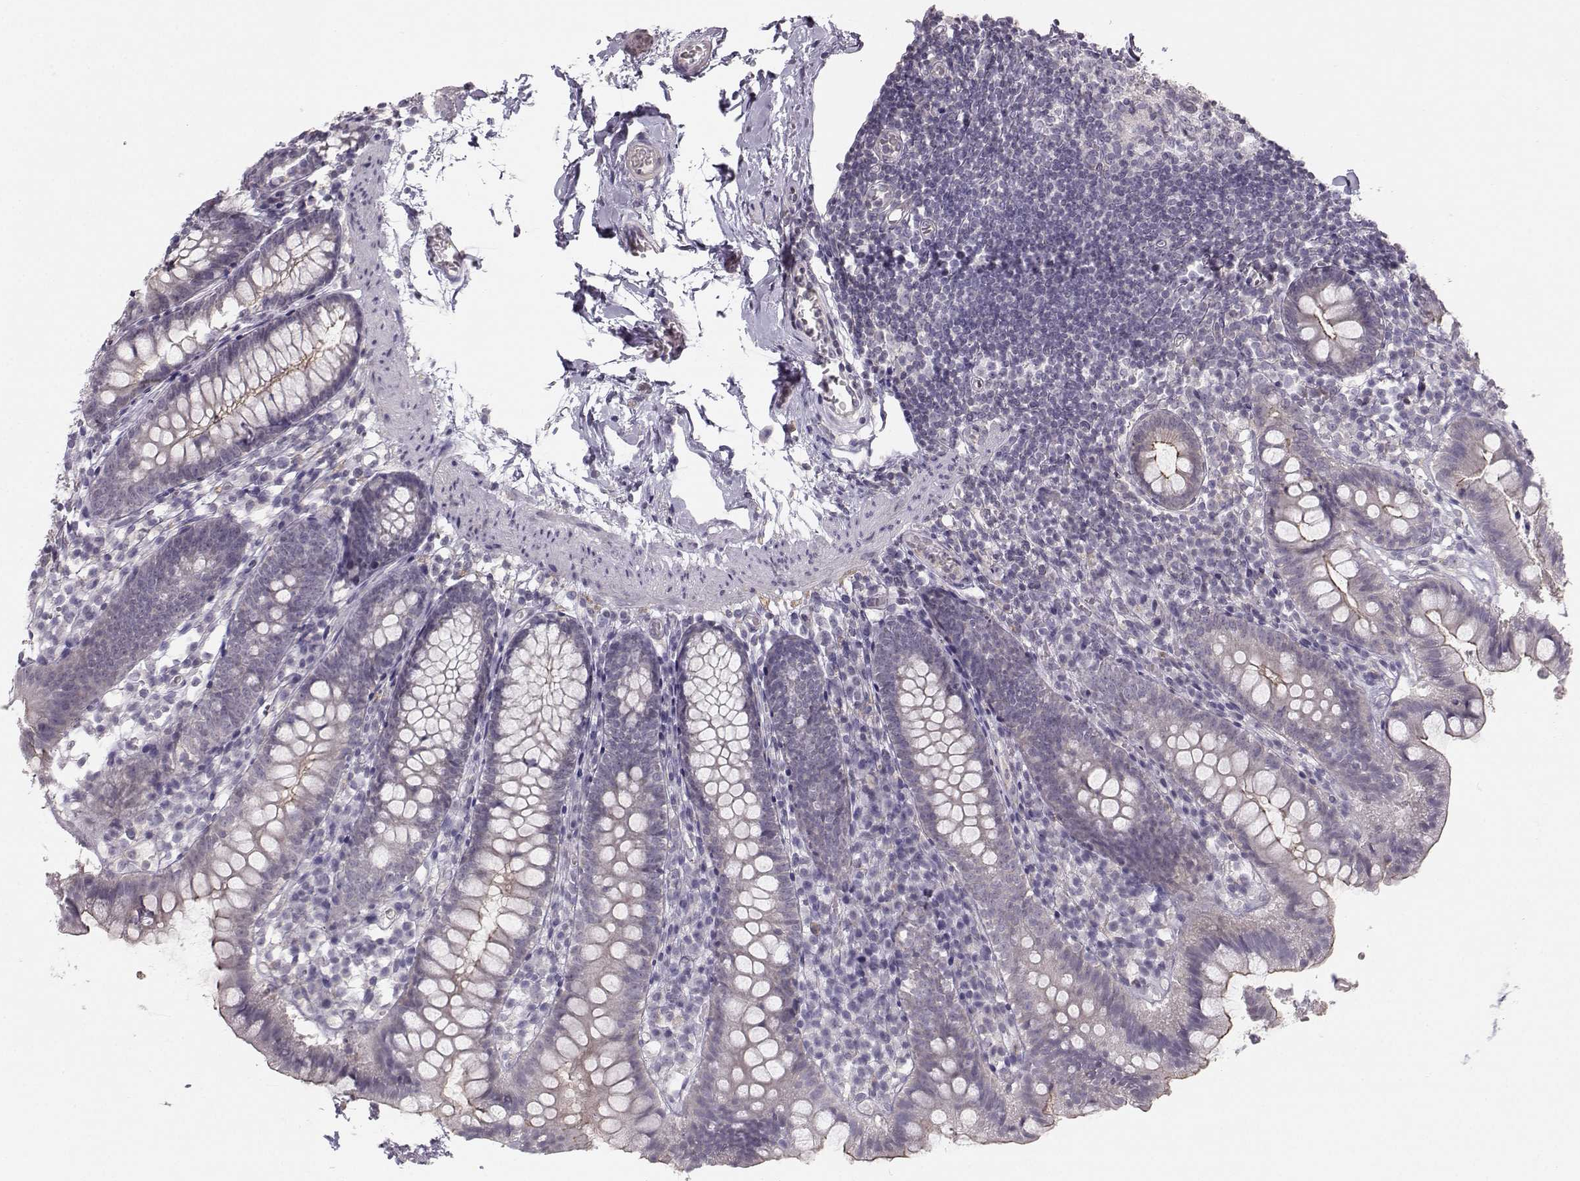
{"staining": {"intensity": "weak", "quantity": "25%-75%", "location": "cytoplasmic/membranous"}, "tissue": "small intestine", "cell_type": "Glandular cells", "image_type": "normal", "snomed": [{"axis": "morphology", "description": "Normal tissue, NOS"}, {"axis": "topography", "description": "Small intestine"}], "caption": "IHC of normal small intestine exhibits low levels of weak cytoplasmic/membranous expression in approximately 25%-75% of glandular cells.", "gene": "MAST1", "patient": {"sex": "female", "age": 90}}